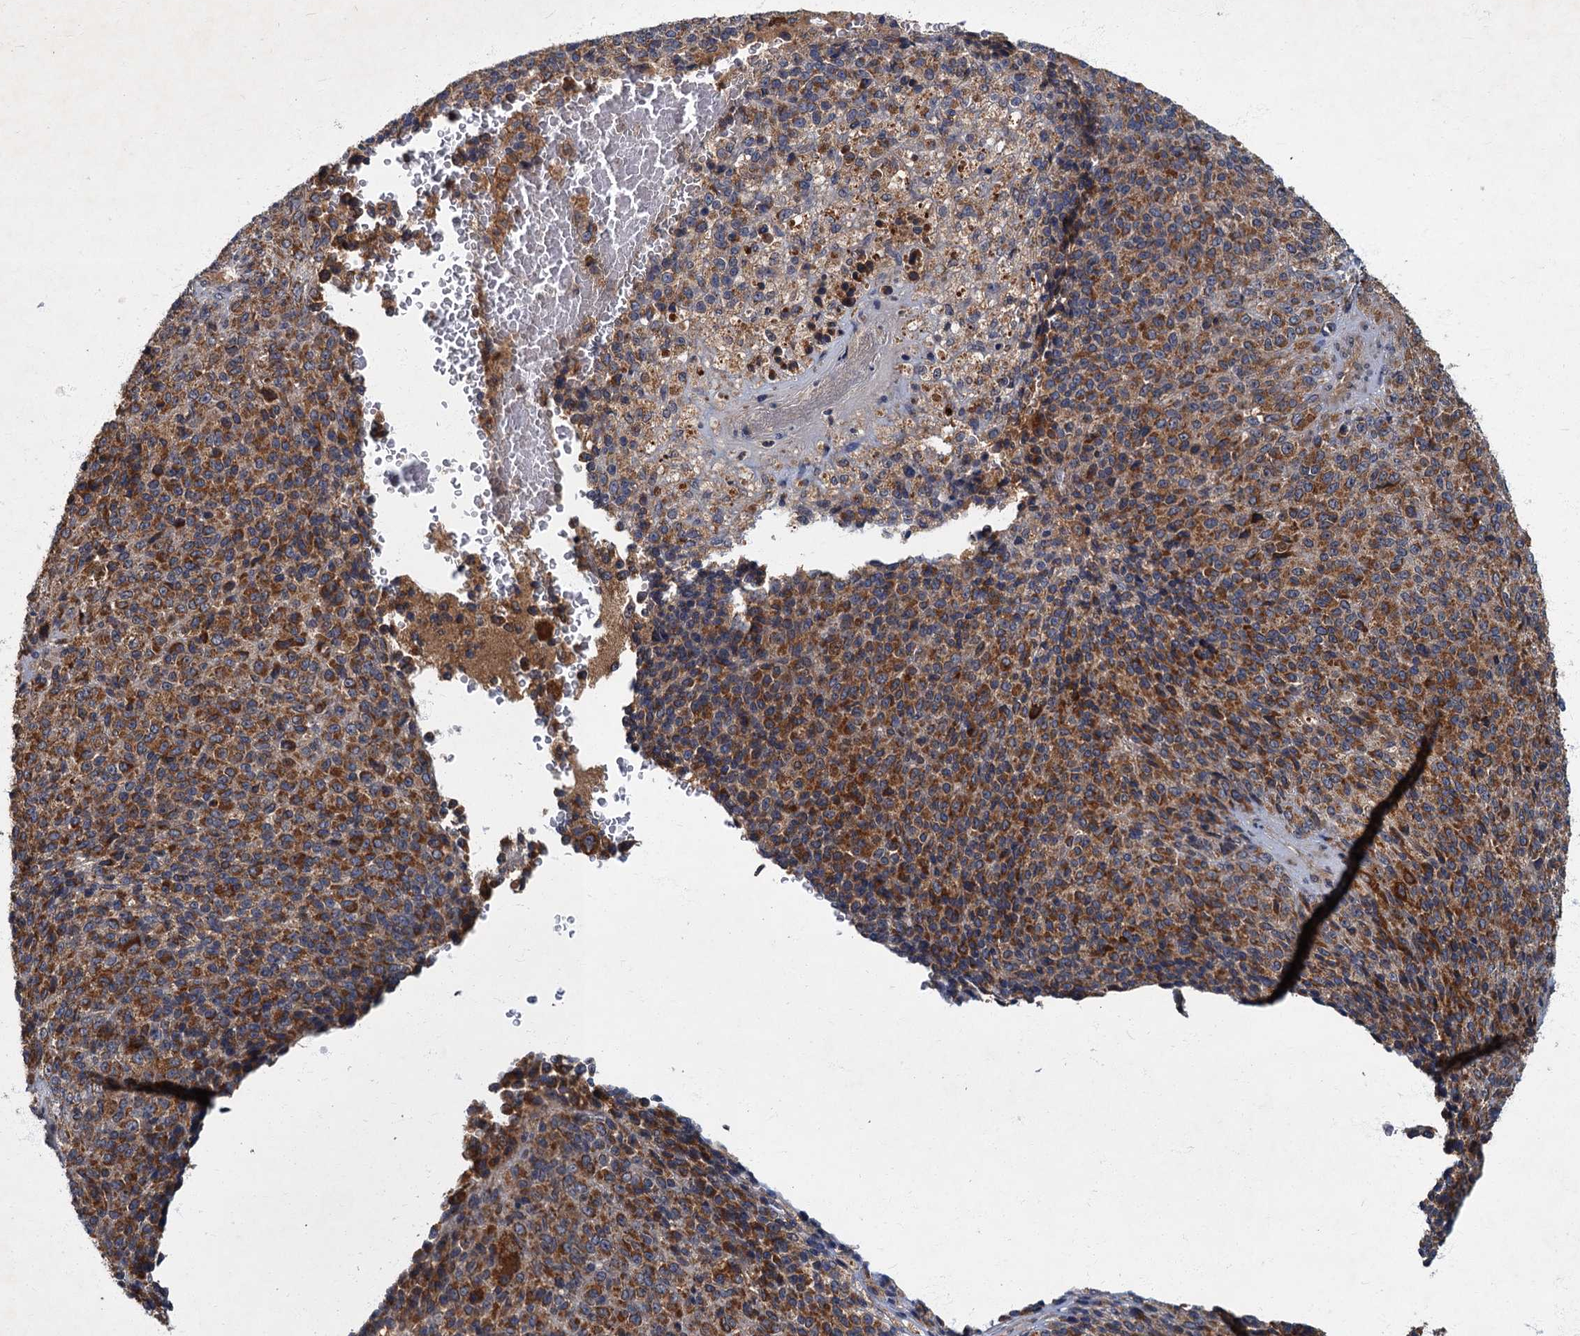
{"staining": {"intensity": "moderate", "quantity": ">75%", "location": "cytoplasmic/membranous"}, "tissue": "melanoma", "cell_type": "Tumor cells", "image_type": "cancer", "snomed": [{"axis": "morphology", "description": "Malignant melanoma, Metastatic site"}, {"axis": "topography", "description": "Brain"}], "caption": "Protein staining exhibits moderate cytoplasmic/membranous positivity in about >75% of tumor cells in melanoma. Nuclei are stained in blue.", "gene": "SLC11A2", "patient": {"sex": "female", "age": 56}}